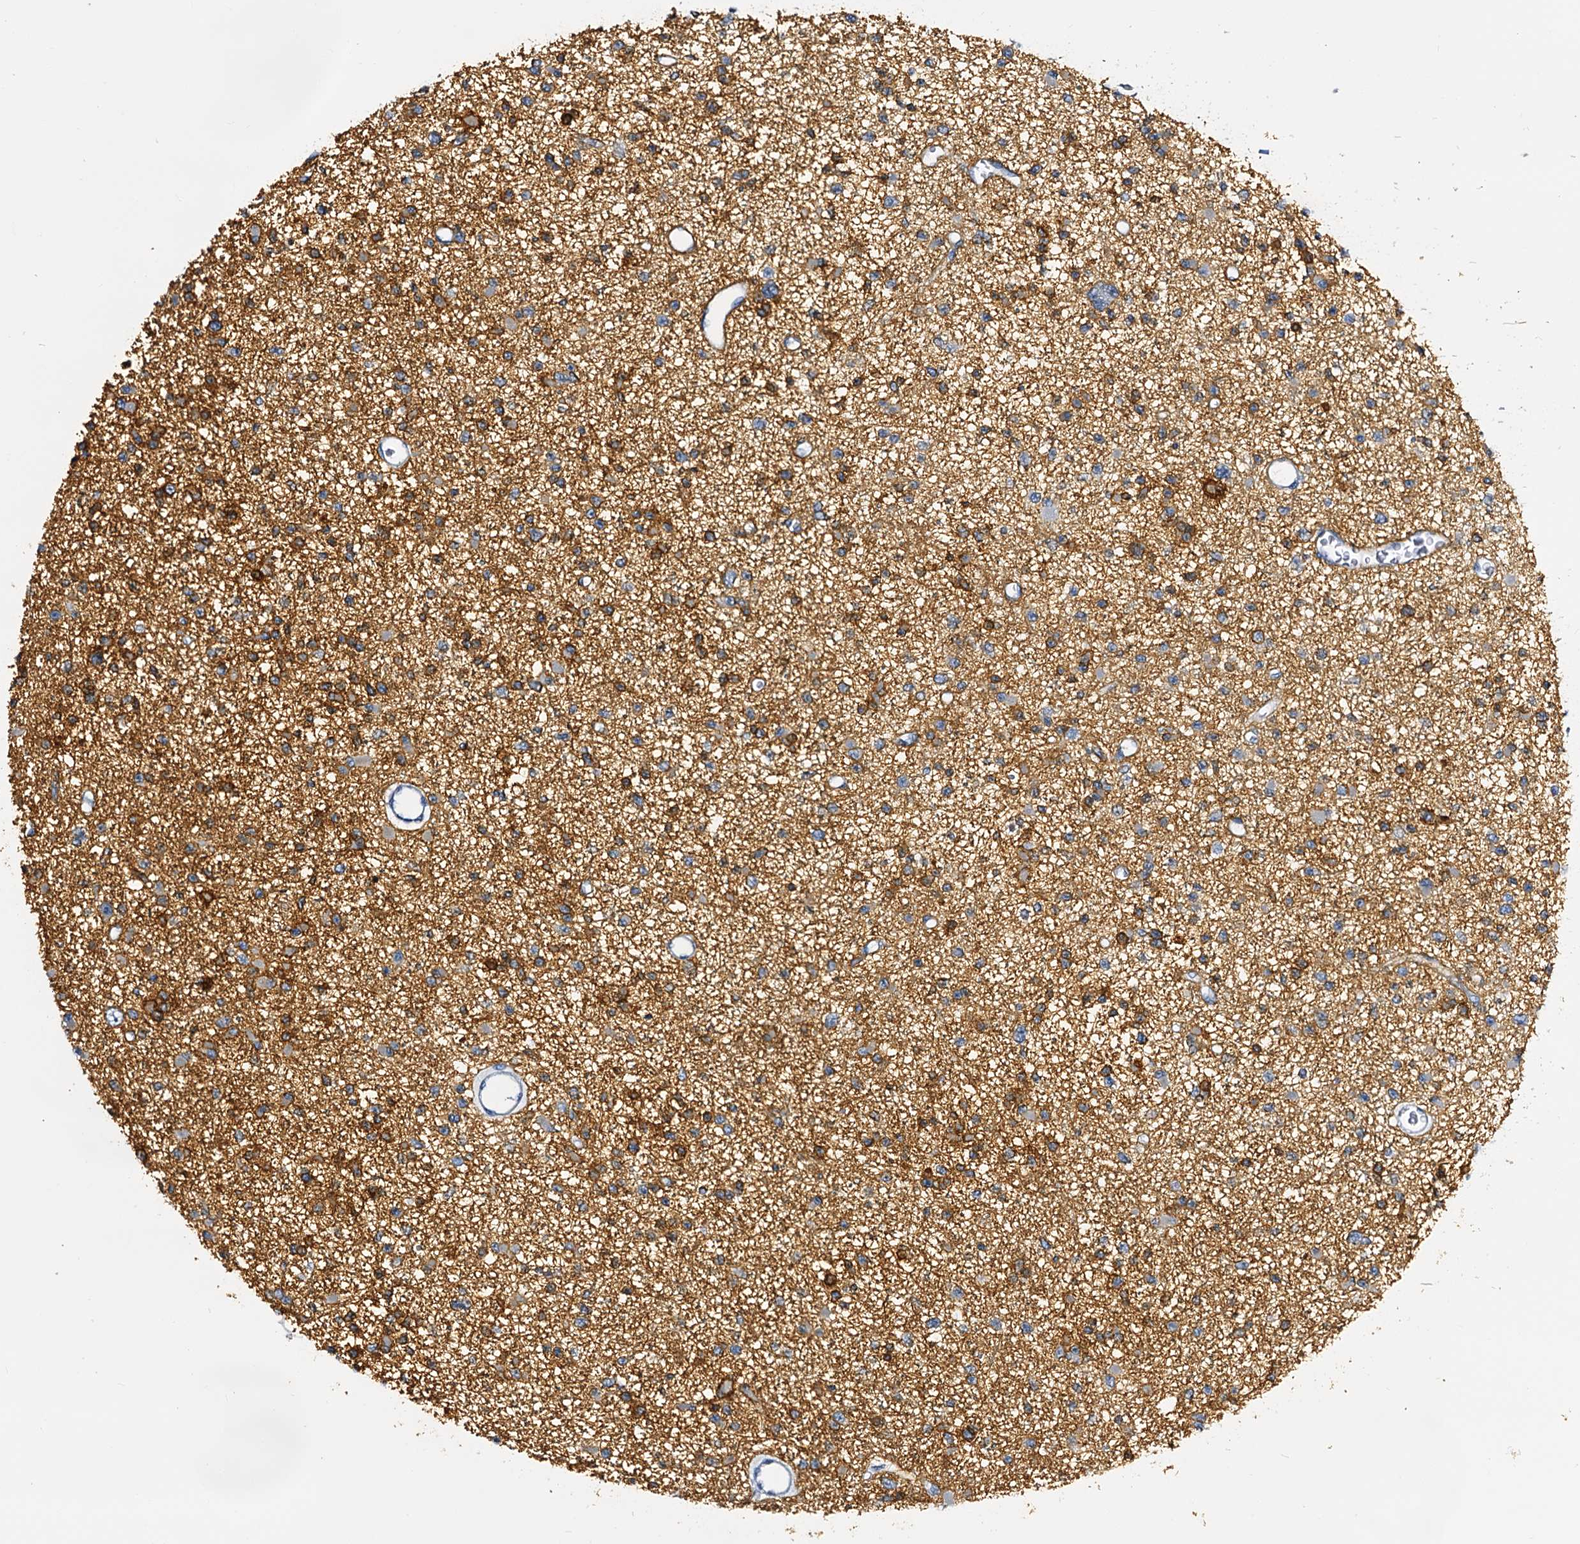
{"staining": {"intensity": "moderate", "quantity": "<25%", "location": "cytoplasmic/membranous"}, "tissue": "glioma", "cell_type": "Tumor cells", "image_type": "cancer", "snomed": [{"axis": "morphology", "description": "Glioma, malignant, Low grade"}, {"axis": "topography", "description": "Brain"}], "caption": "Glioma stained with a protein marker shows moderate staining in tumor cells.", "gene": "SLC1A3", "patient": {"sex": "female", "age": 22}}